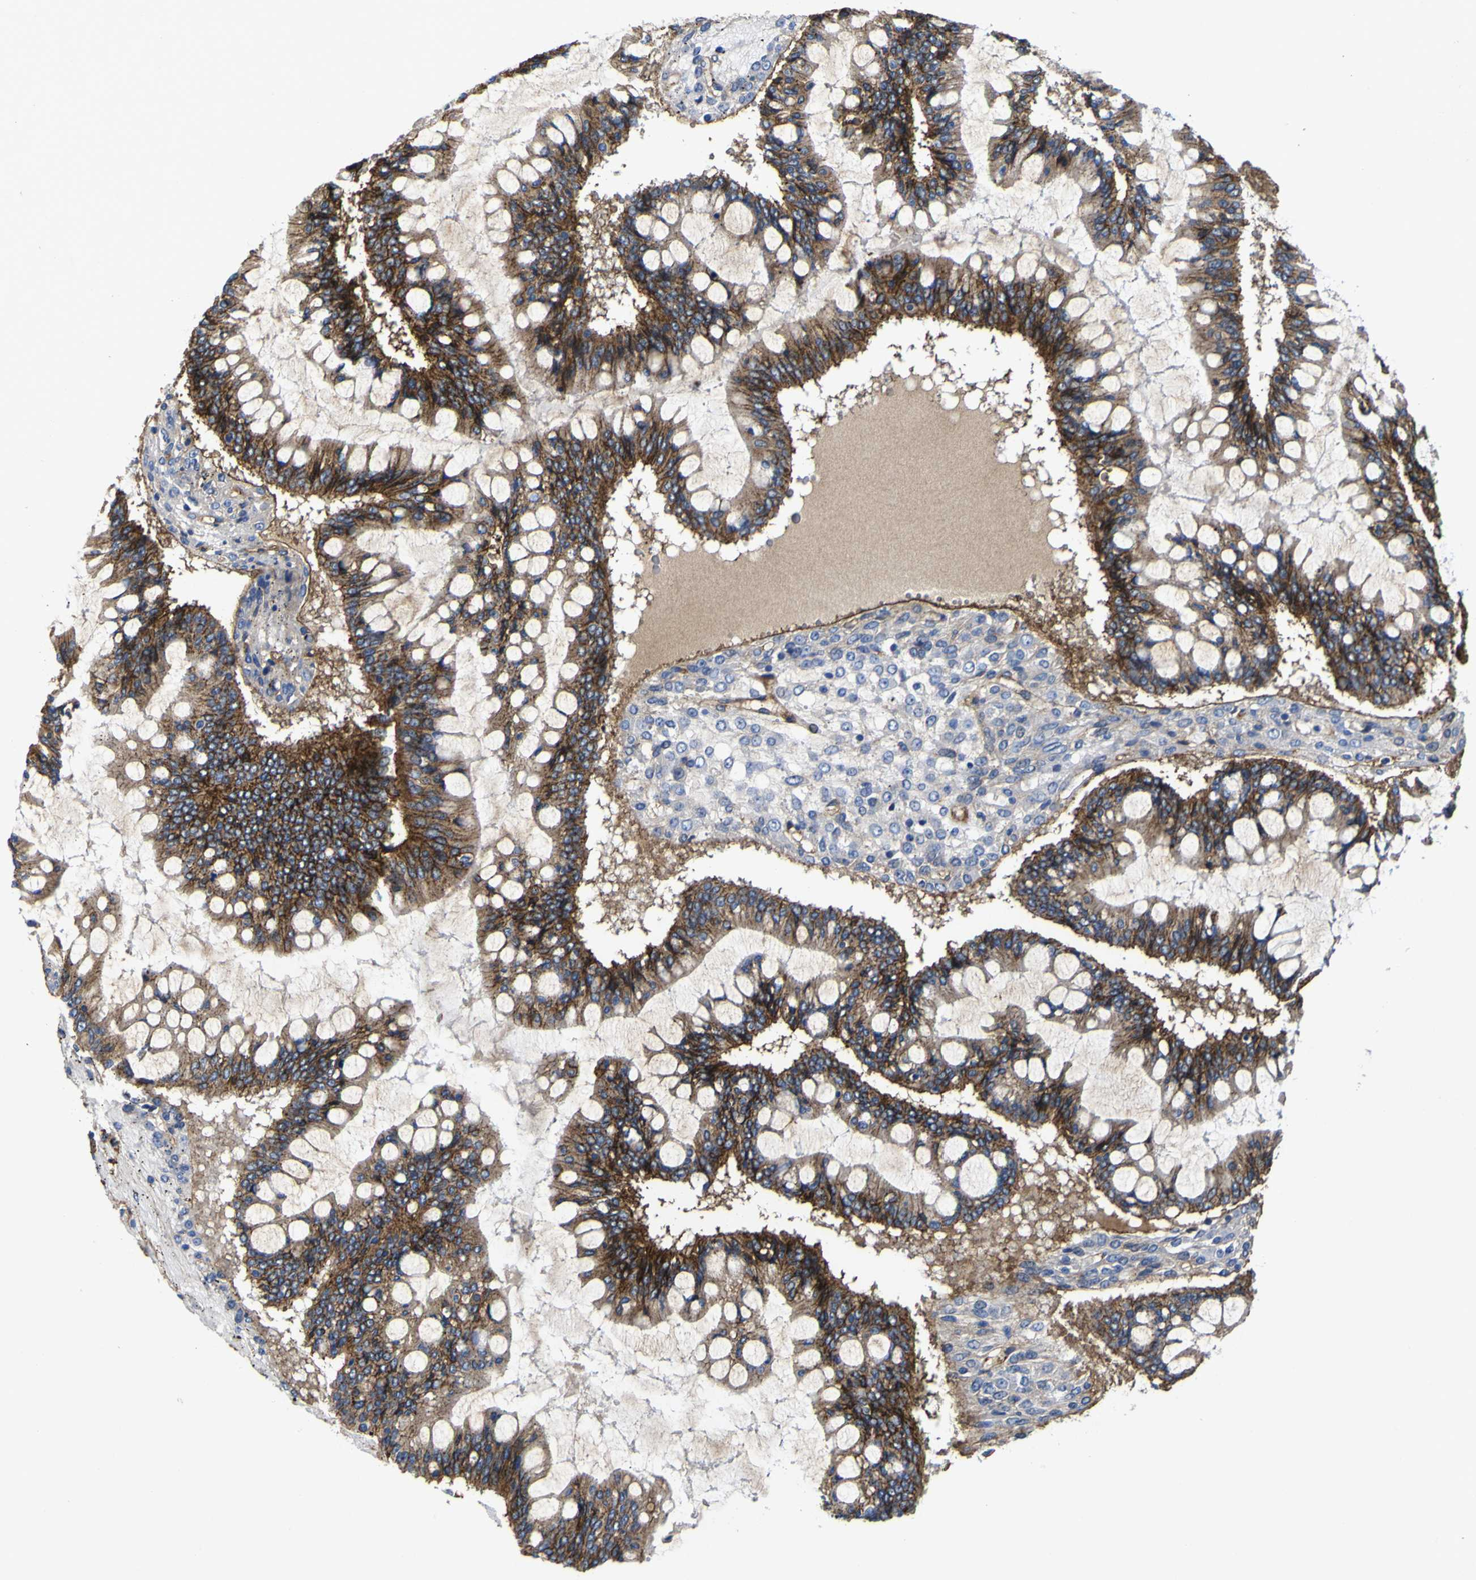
{"staining": {"intensity": "moderate", "quantity": ">75%", "location": "cytoplasmic/membranous"}, "tissue": "ovarian cancer", "cell_type": "Tumor cells", "image_type": "cancer", "snomed": [{"axis": "morphology", "description": "Cystadenocarcinoma, mucinous, NOS"}, {"axis": "topography", "description": "Ovary"}], "caption": "Immunohistochemistry (IHC) of ovarian cancer displays medium levels of moderate cytoplasmic/membranous staining in approximately >75% of tumor cells.", "gene": "CD151", "patient": {"sex": "female", "age": 73}}